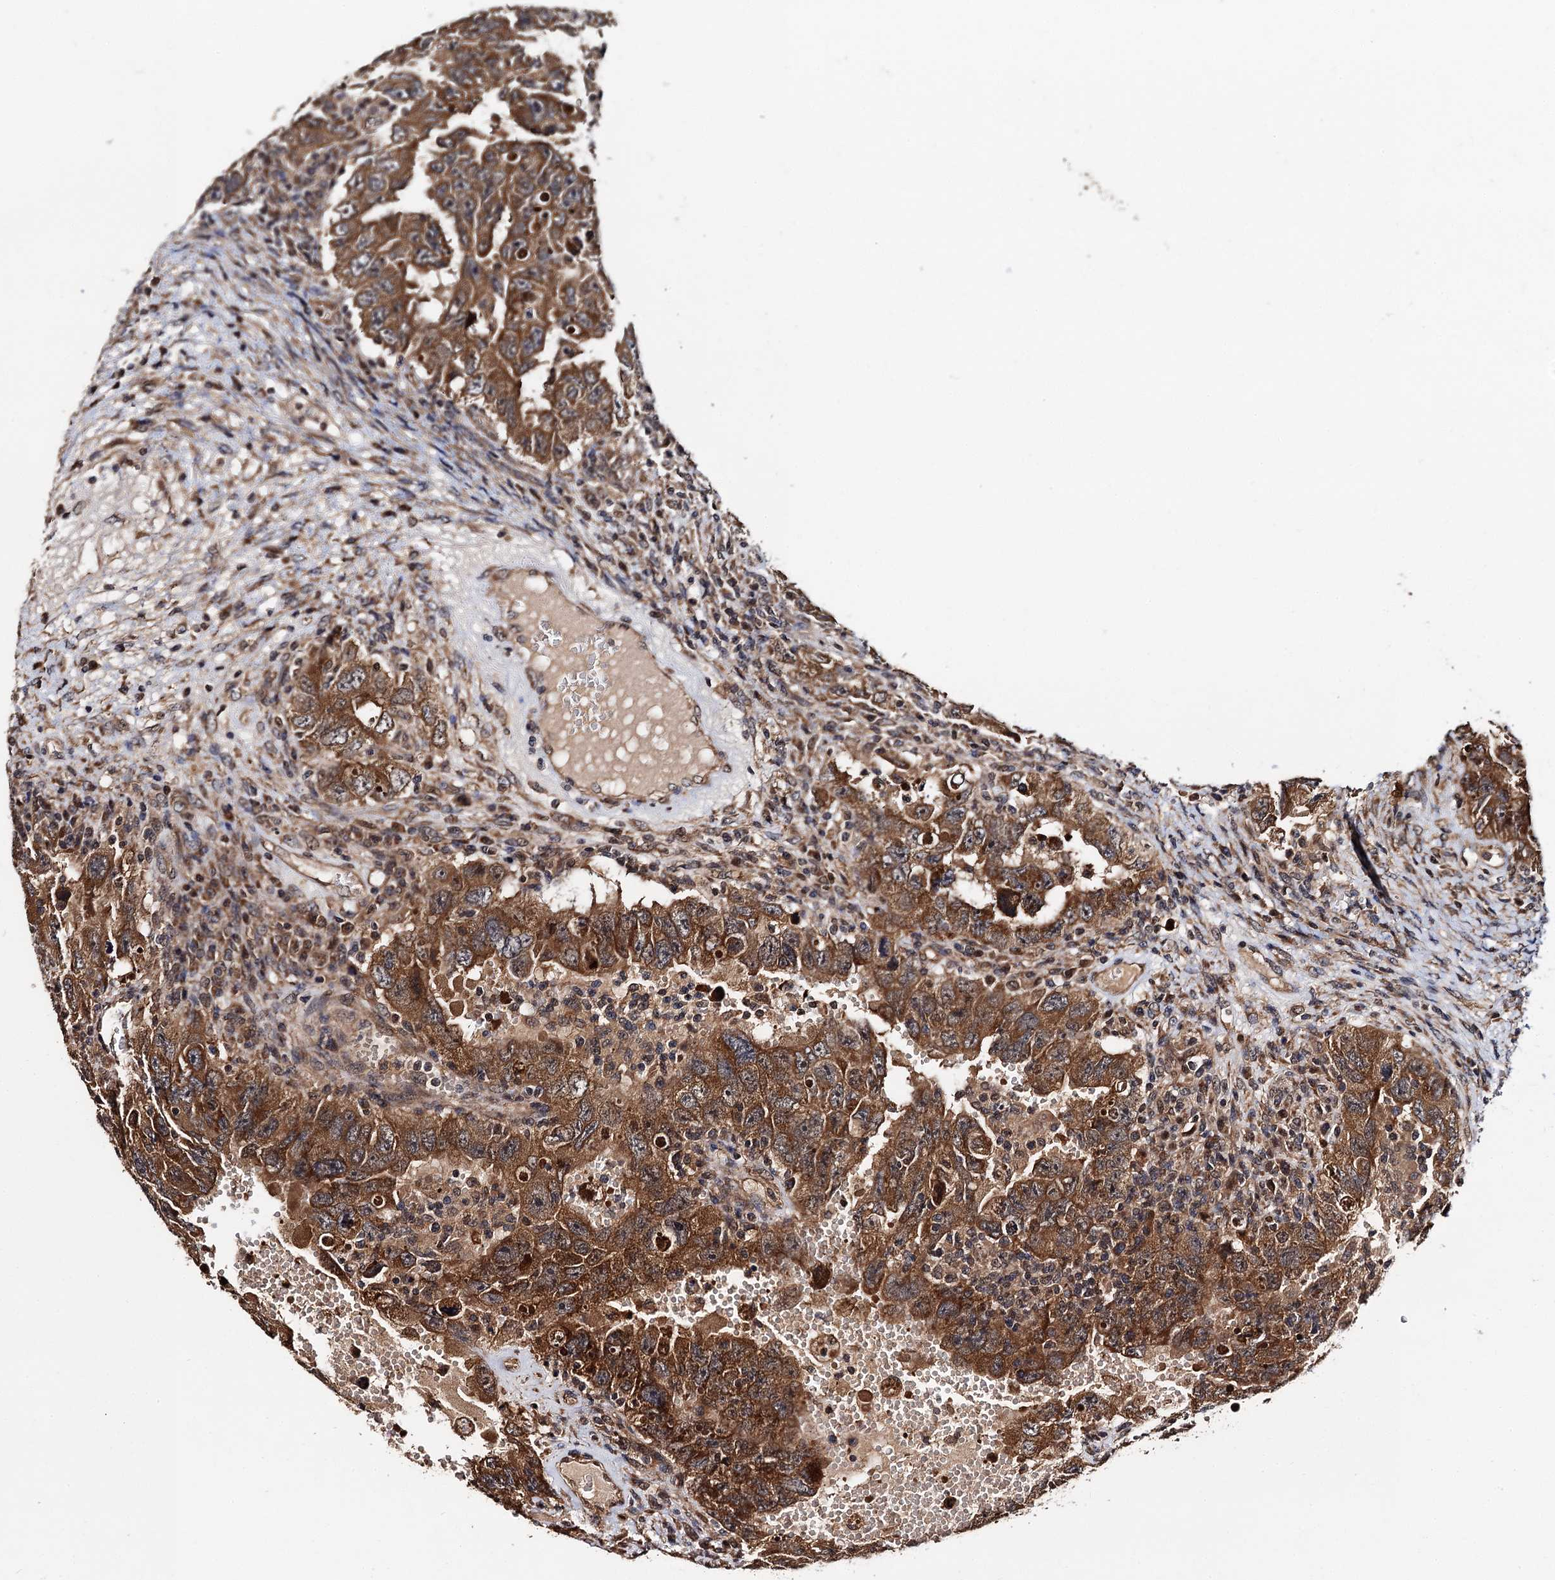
{"staining": {"intensity": "moderate", "quantity": ">75%", "location": "cytoplasmic/membranous"}, "tissue": "testis cancer", "cell_type": "Tumor cells", "image_type": "cancer", "snomed": [{"axis": "morphology", "description": "Carcinoma, Embryonal, NOS"}, {"axis": "topography", "description": "Testis"}], "caption": "The immunohistochemical stain labels moderate cytoplasmic/membranous positivity in tumor cells of testis cancer tissue.", "gene": "MIER2", "patient": {"sex": "male", "age": 26}}